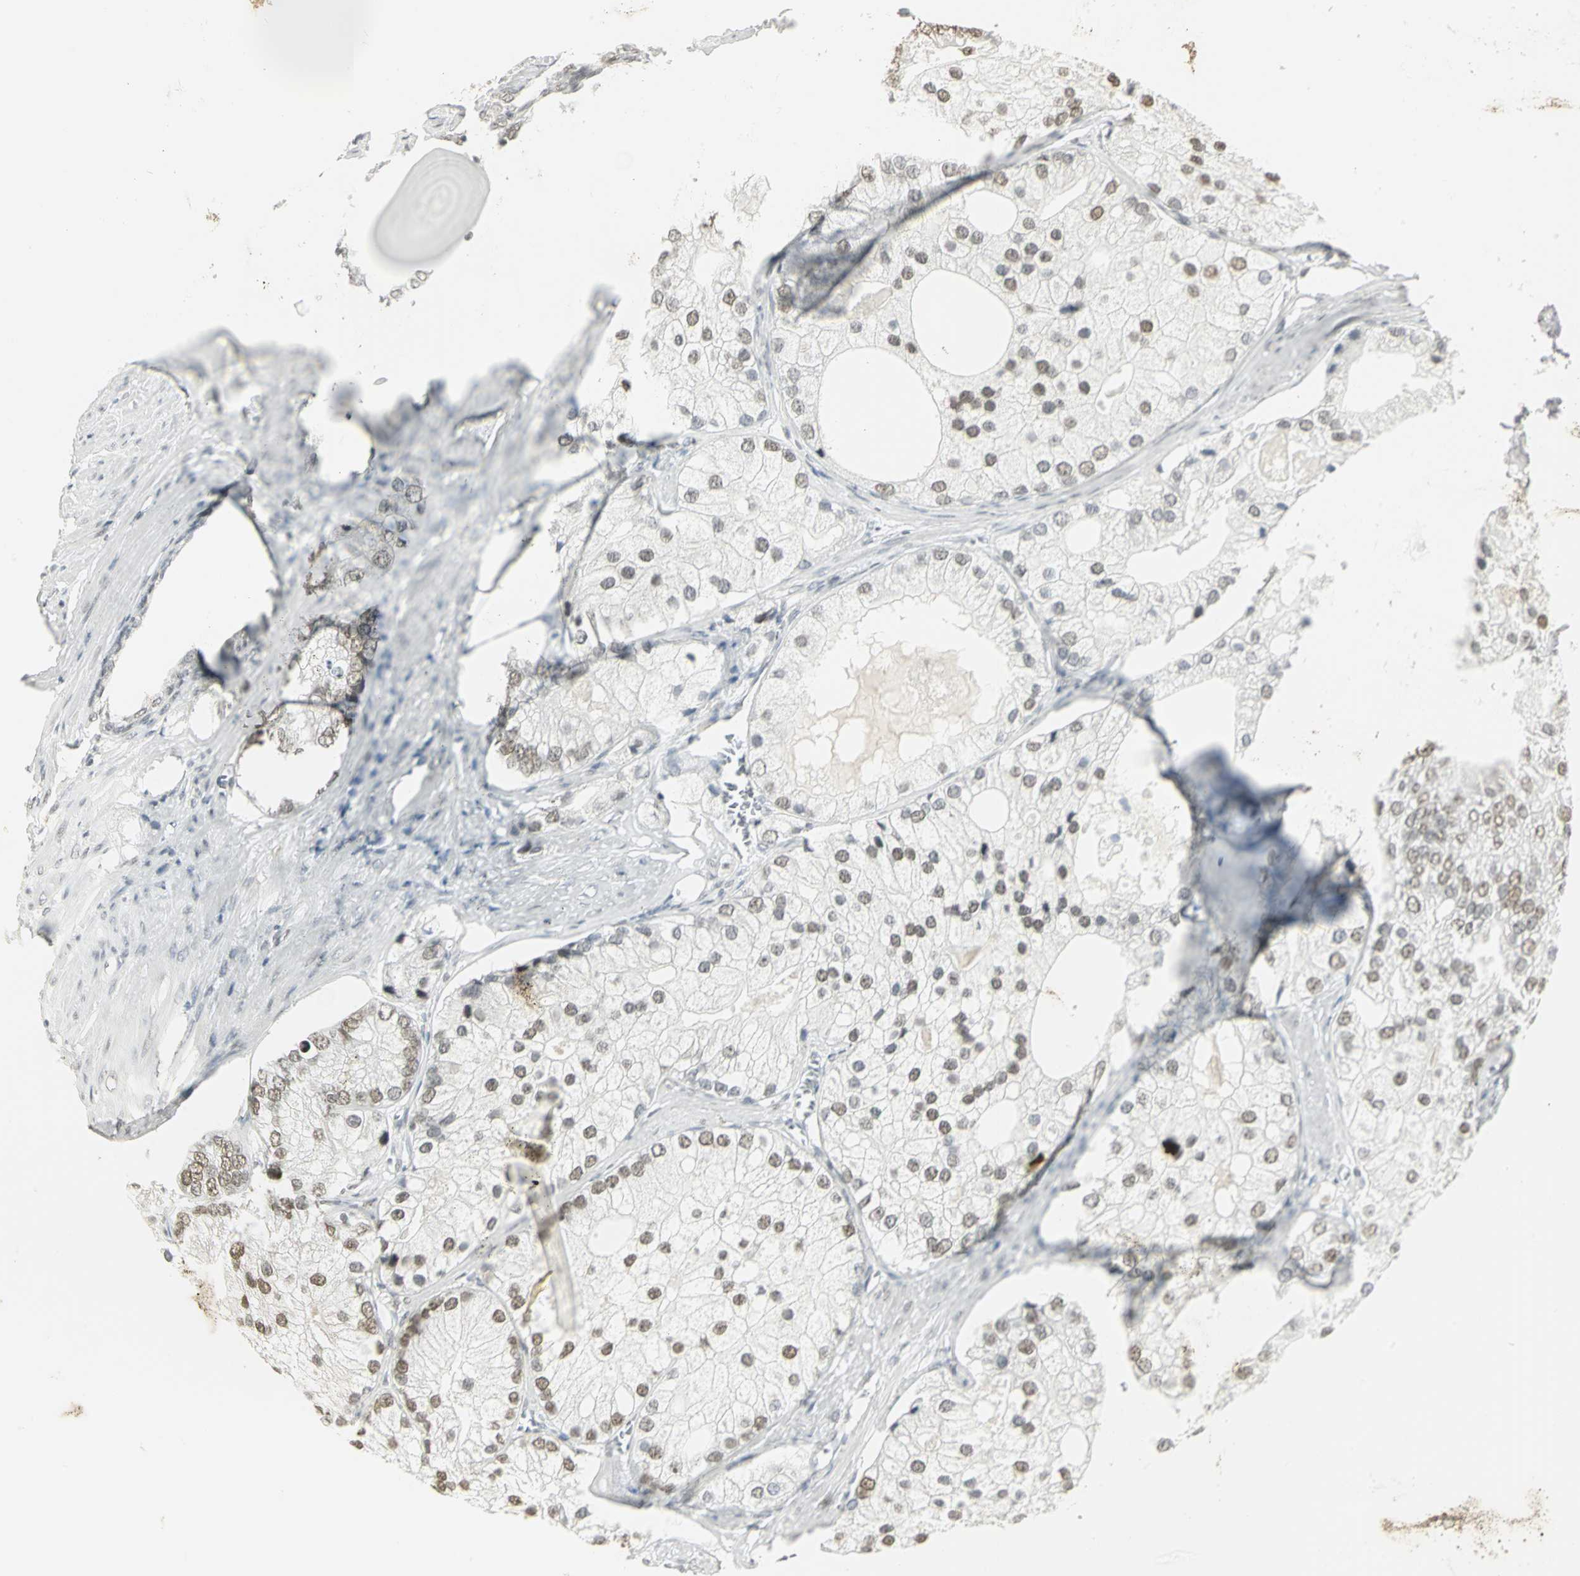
{"staining": {"intensity": "weak", "quantity": ">75%", "location": "nuclear"}, "tissue": "prostate cancer", "cell_type": "Tumor cells", "image_type": "cancer", "snomed": [{"axis": "morphology", "description": "Adenocarcinoma, Low grade"}, {"axis": "topography", "description": "Prostate"}], "caption": "Immunohistochemistry of human prostate cancer demonstrates low levels of weak nuclear positivity in approximately >75% of tumor cells. (DAB IHC, brown staining for protein, blue staining for nuclei).", "gene": "CBX3", "patient": {"sex": "male", "age": 69}}